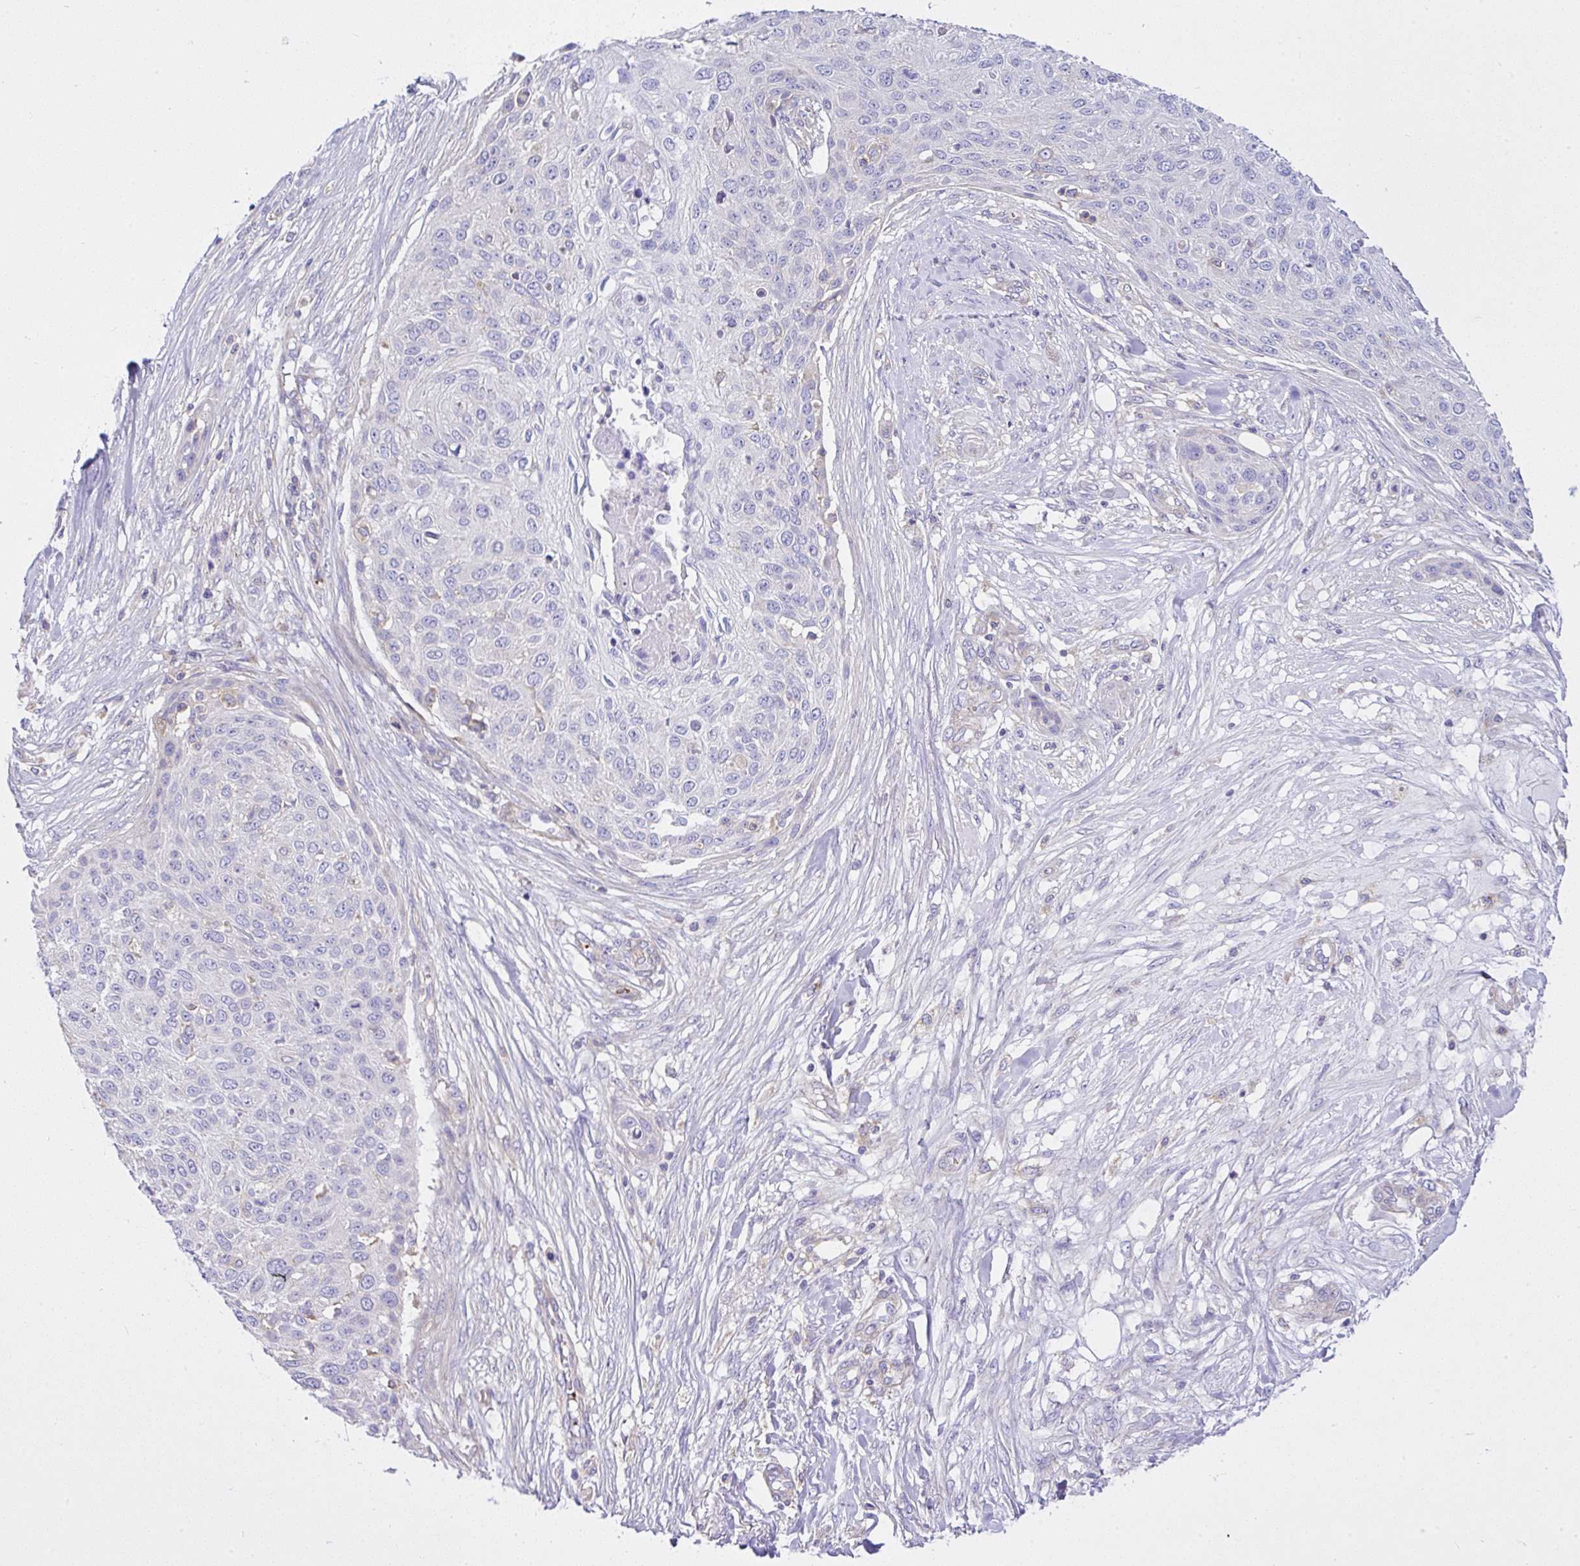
{"staining": {"intensity": "negative", "quantity": "none", "location": "none"}, "tissue": "skin cancer", "cell_type": "Tumor cells", "image_type": "cancer", "snomed": [{"axis": "morphology", "description": "Squamous cell carcinoma, NOS"}, {"axis": "topography", "description": "Skin"}], "caption": "A high-resolution photomicrograph shows immunohistochemistry (IHC) staining of skin cancer (squamous cell carcinoma), which demonstrates no significant staining in tumor cells. (DAB (3,3'-diaminobenzidine) immunohistochemistry with hematoxylin counter stain).", "gene": "CCDC142", "patient": {"sex": "female", "age": 87}}